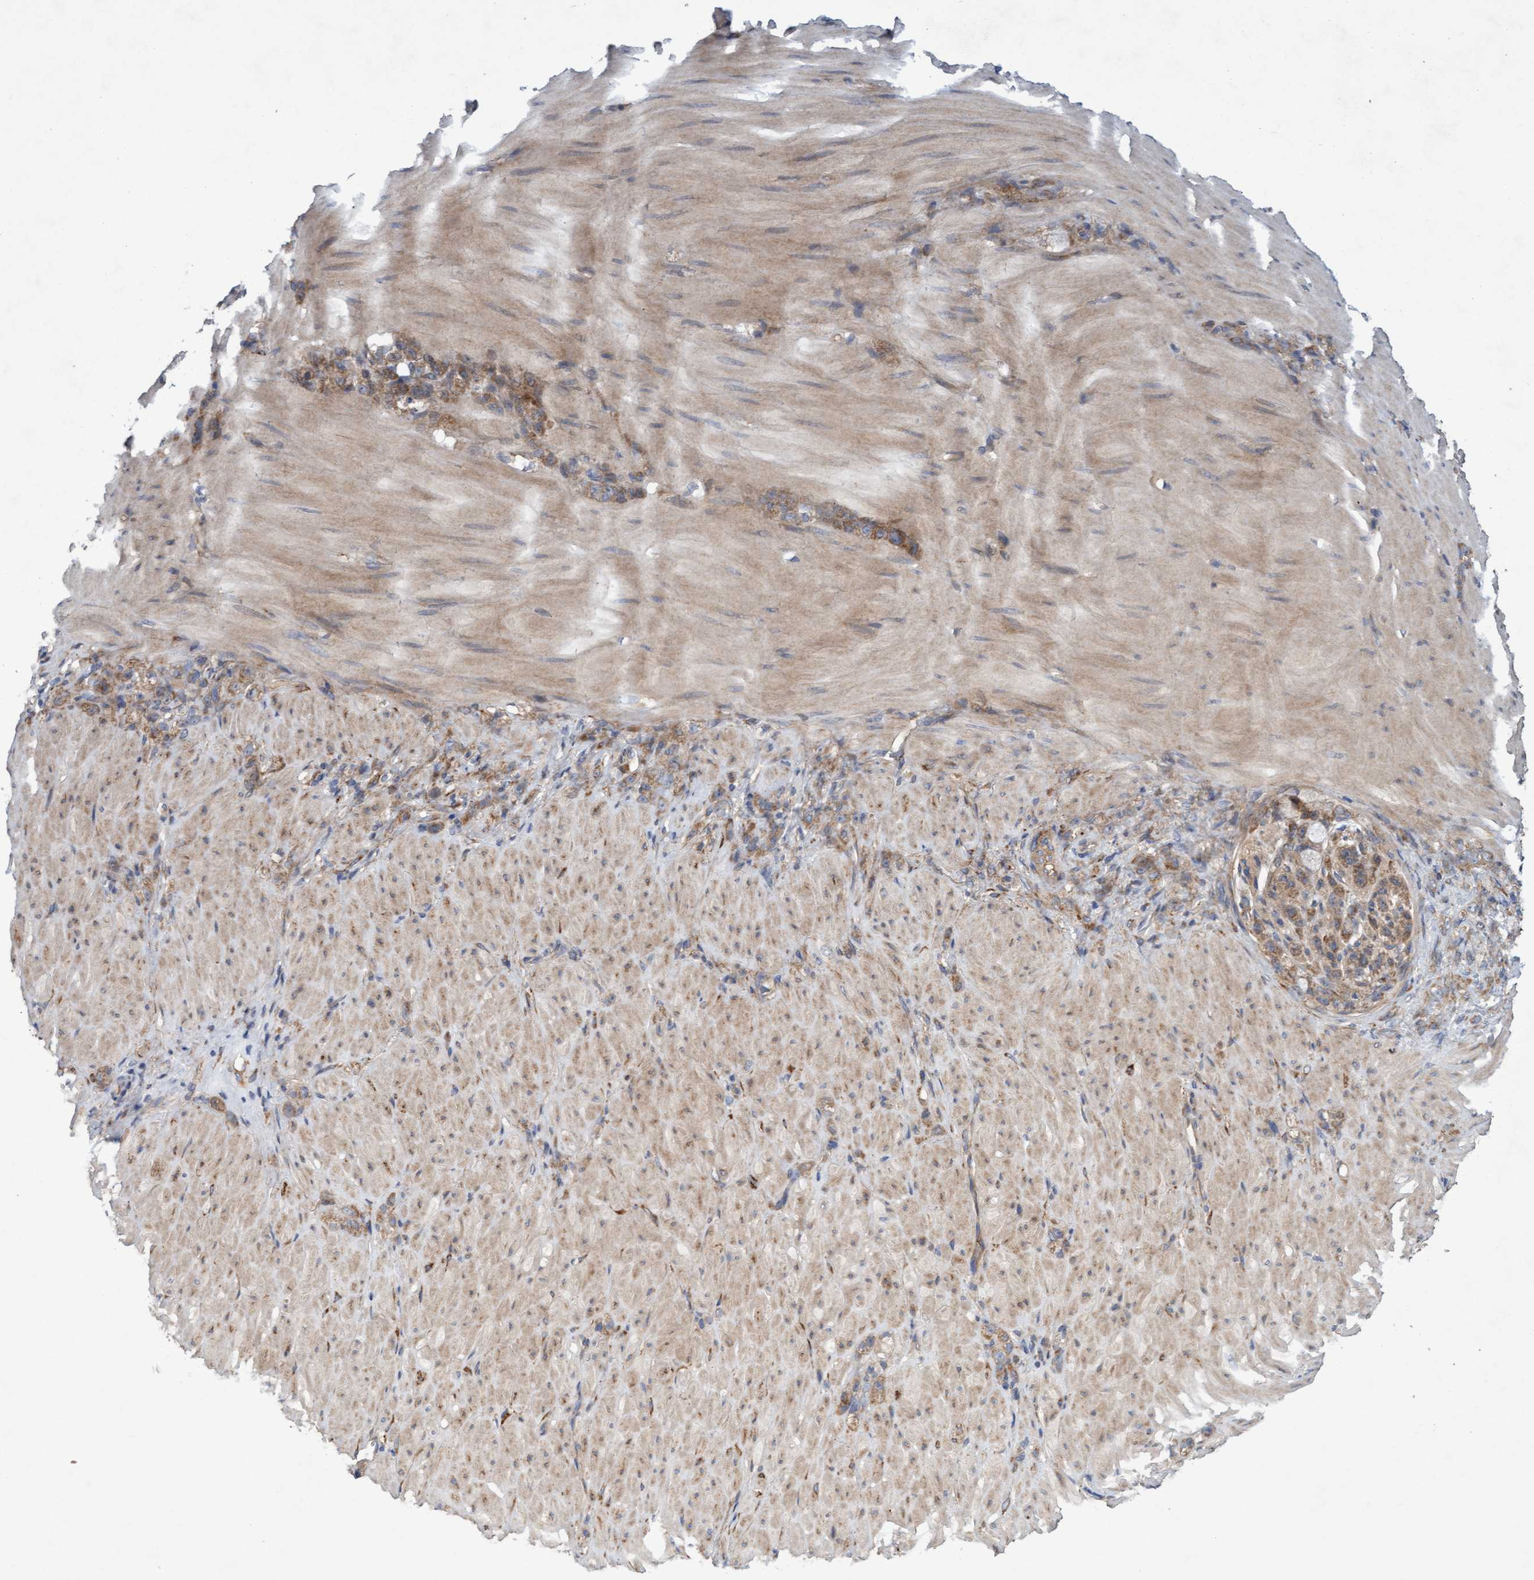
{"staining": {"intensity": "moderate", "quantity": ">75%", "location": "cytoplasmic/membranous"}, "tissue": "stomach cancer", "cell_type": "Tumor cells", "image_type": "cancer", "snomed": [{"axis": "morphology", "description": "Normal tissue, NOS"}, {"axis": "morphology", "description": "Adenocarcinoma, NOS"}, {"axis": "topography", "description": "Stomach"}], "caption": "High-magnification brightfield microscopy of stomach cancer stained with DAB (3,3'-diaminobenzidine) (brown) and counterstained with hematoxylin (blue). tumor cells exhibit moderate cytoplasmic/membranous expression is identified in about>75% of cells.", "gene": "DDHD2", "patient": {"sex": "male", "age": 82}}